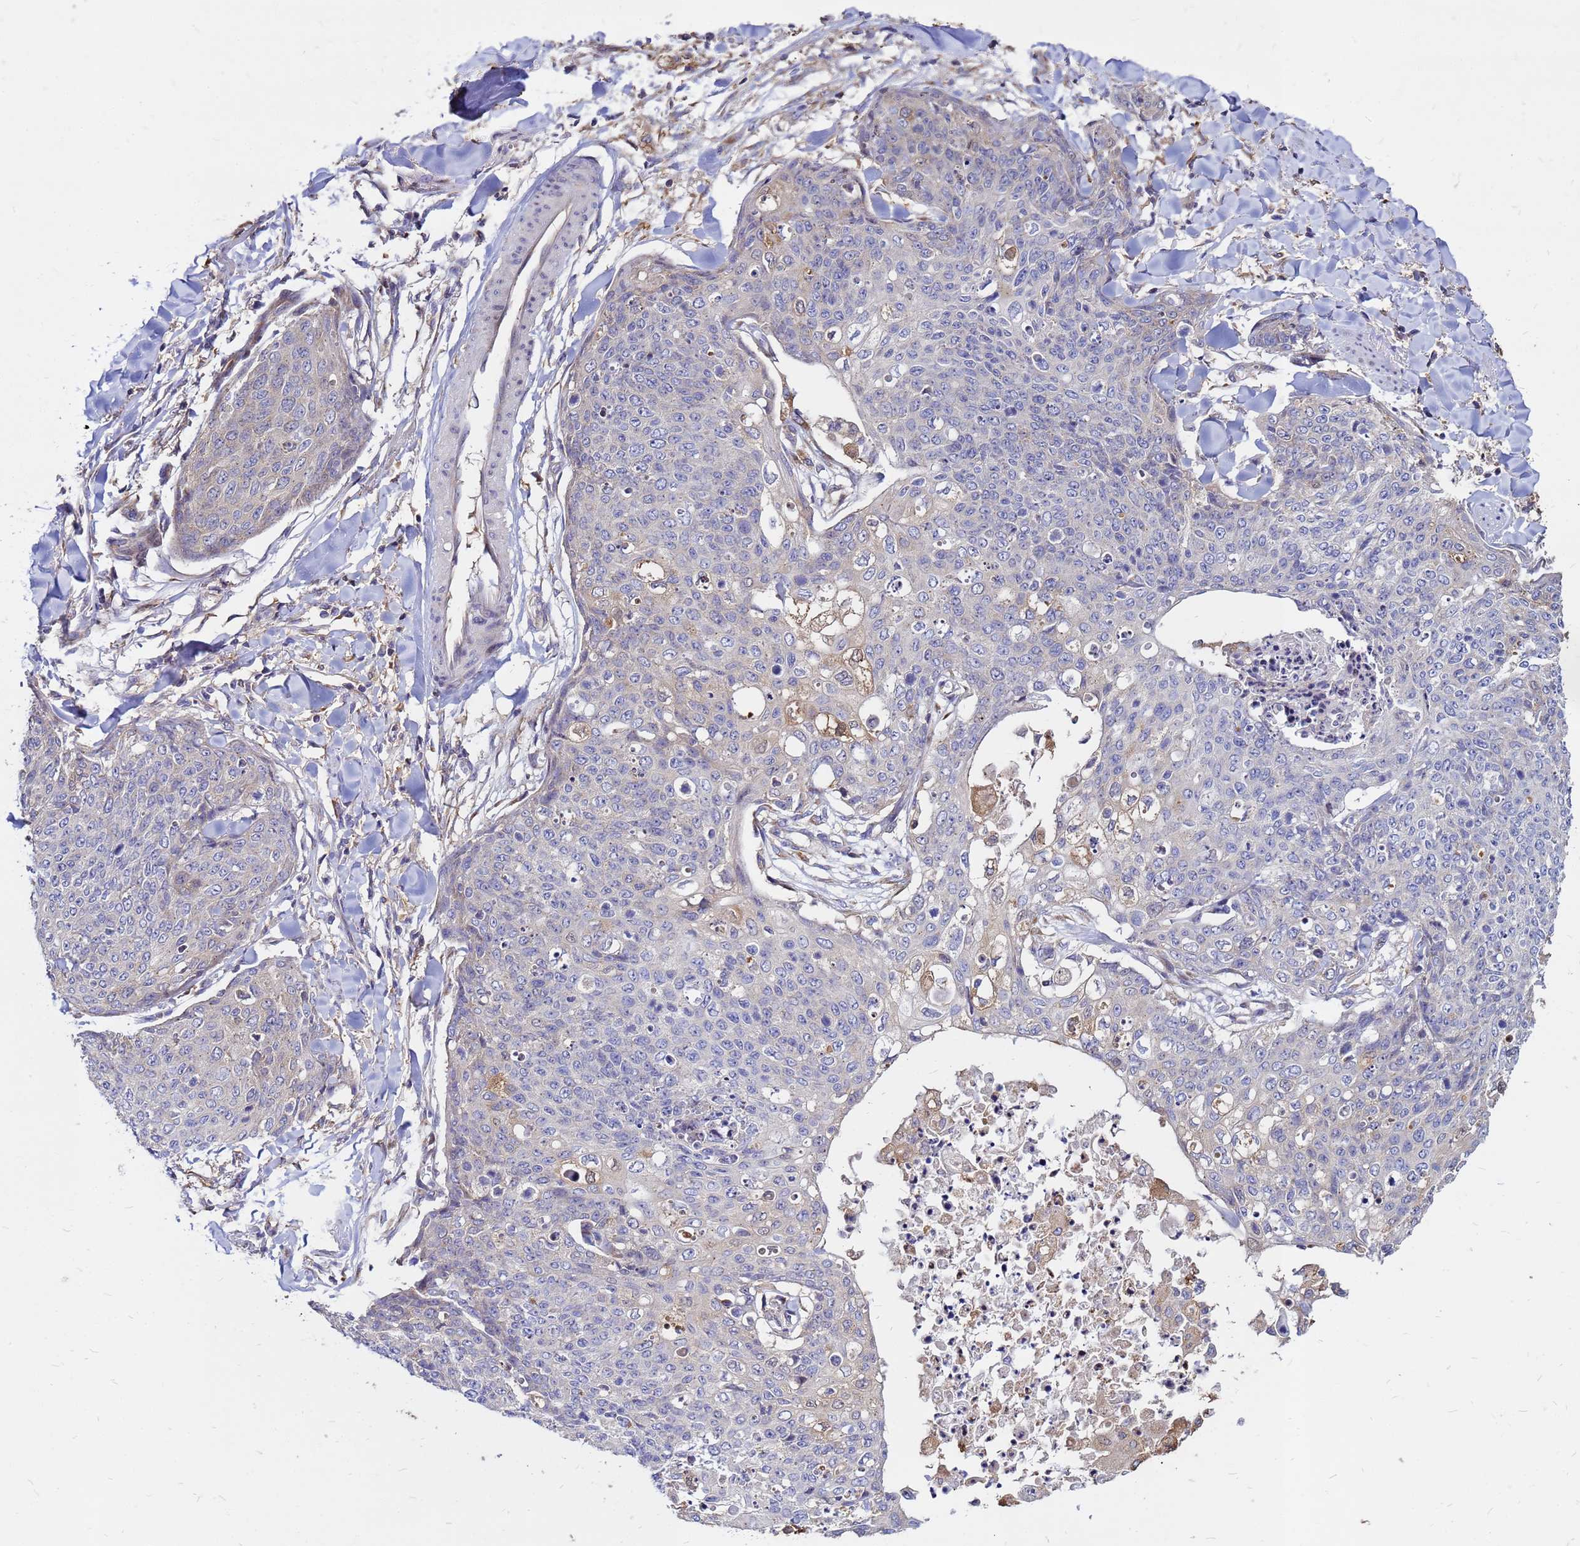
{"staining": {"intensity": "negative", "quantity": "none", "location": "none"}, "tissue": "skin cancer", "cell_type": "Tumor cells", "image_type": "cancer", "snomed": [{"axis": "morphology", "description": "Squamous cell carcinoma, NOS"}, {"axis": "topography", "description": "Skin"}, {"axis": "topography", "description": "Vulva"}], "caption": "Photomicrograph shows no significant protein expression in tumor cells of skin cancer (squamous cell carcinoma). Brightfield microscopy of immunohistochemistry (IHC) stained with DAB (3,3'-diaminobenzidine) (brown) and hematoxylin (blue), captured at high magnification.", "gene": "MOB2", "patient": {"sex": "female", "age": 85}}